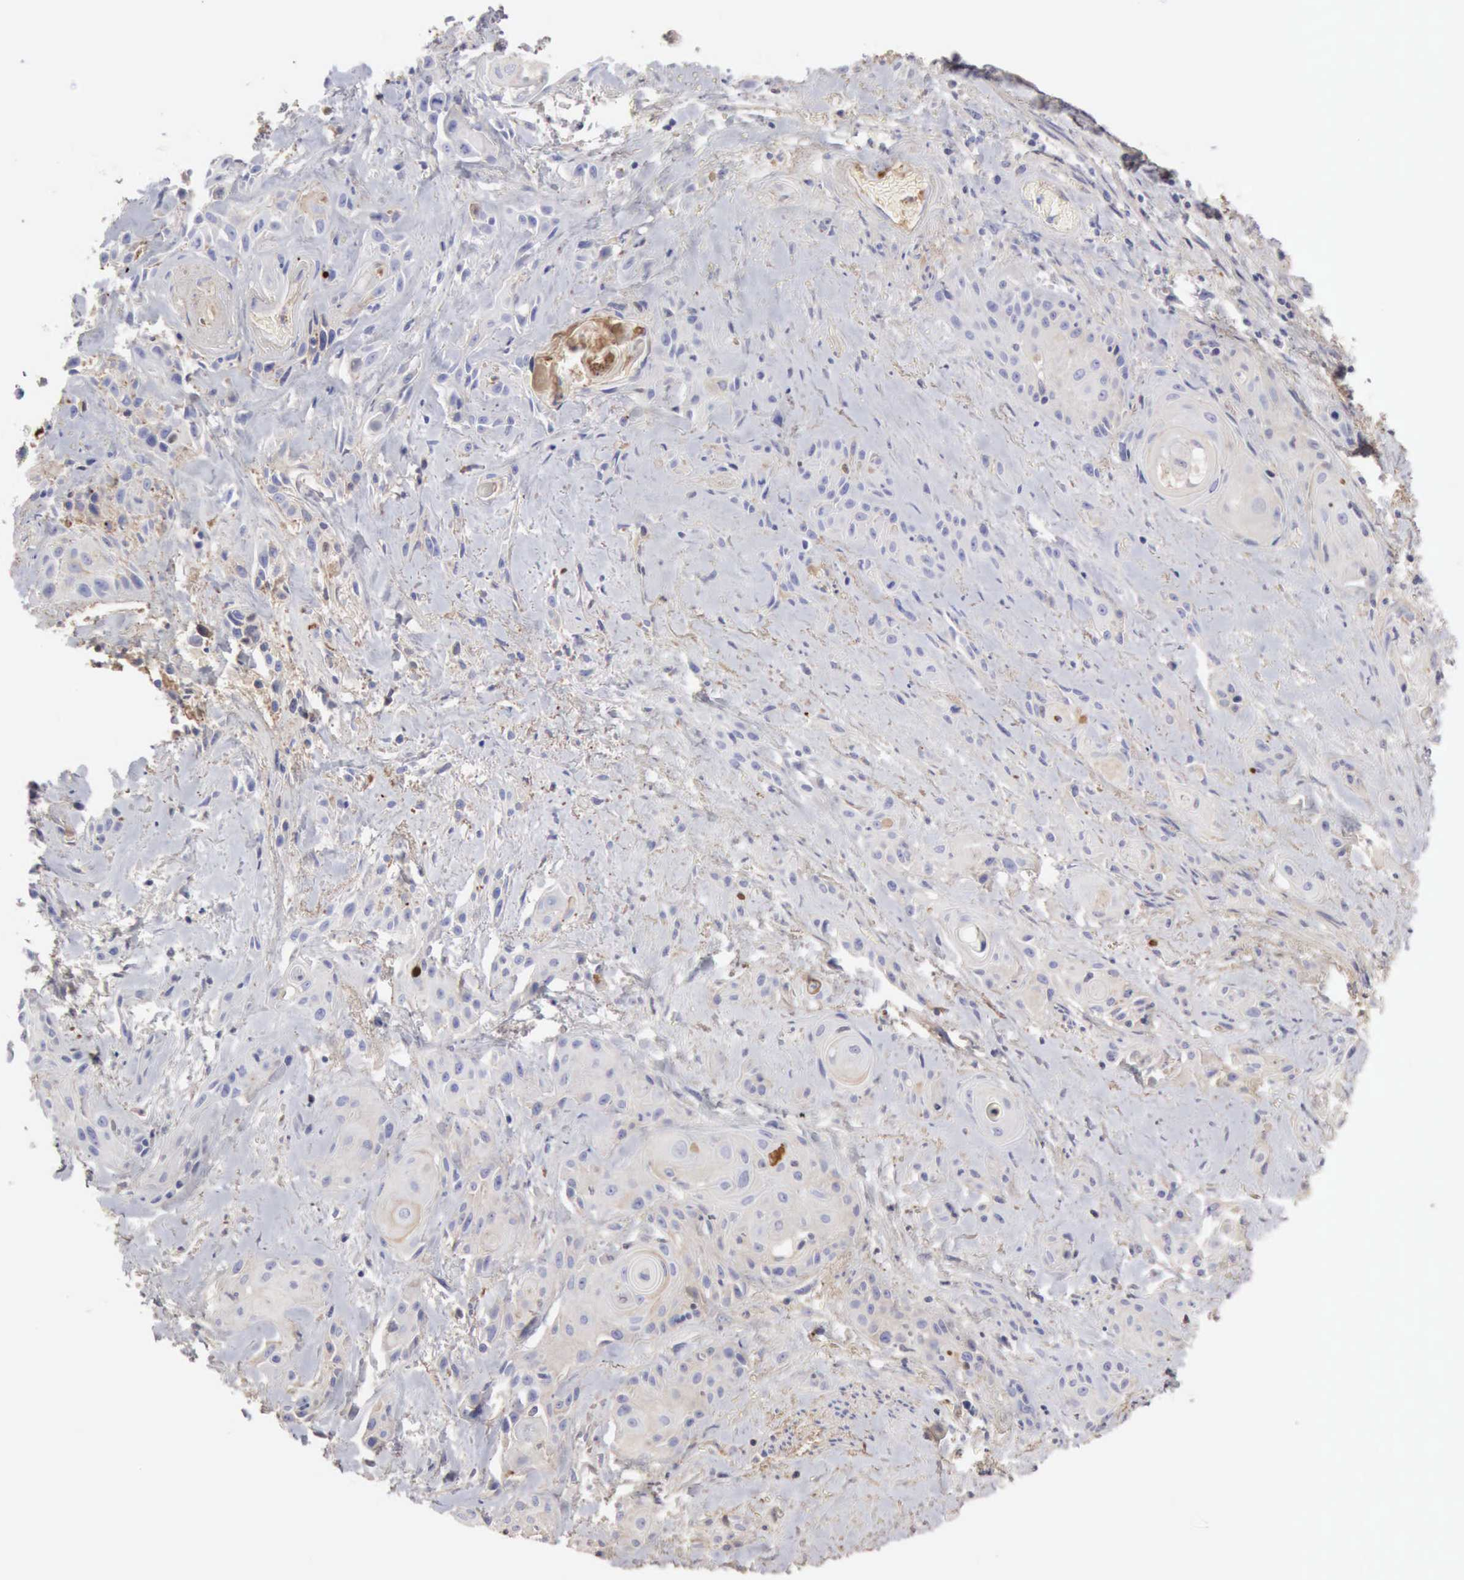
{"staining": {"intensity": "negative", "quantity": "none", "location": "none"}, "tissue": "skin cancer", "cell_type": "Tumor cells", "image_type": "cancer", "snomed": [{"axis": "morphology", "description": "Squamous cell carcinoma, NOS"}, {"axis": "topography", "description": "Skin"}, {"axis": "topography", "description": "Anal"}], "caption": "Tumor cells show no significant expression in skin squamous cell carcinoma.", "gene": "SERPINA1", "patient": {"sex": "male", "age": 64}}